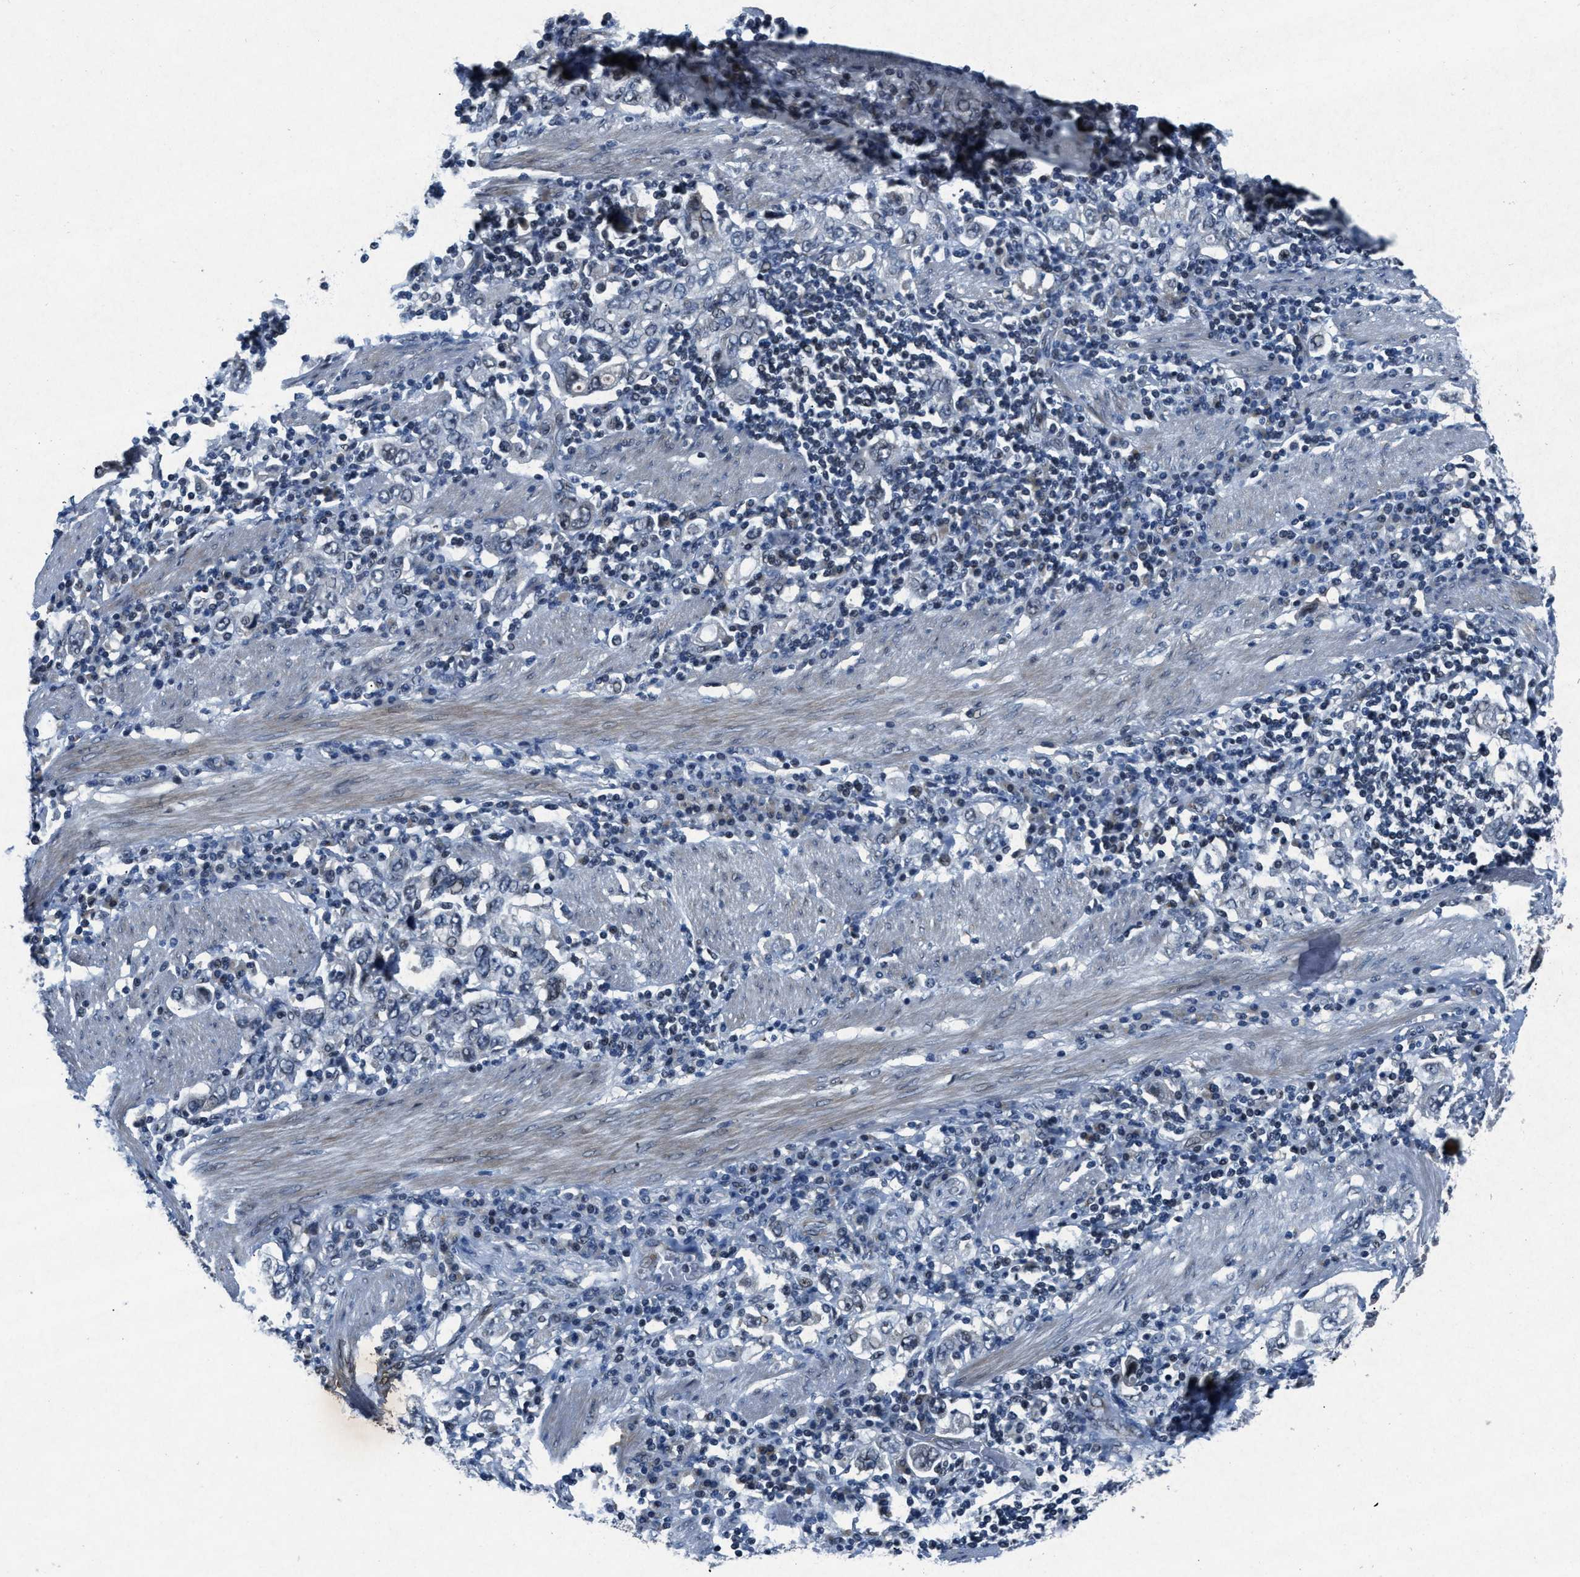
{"staining": {"intensity": "negative", "quantity": "none", "location": "none"}, "tissue": "stomach cancer", "cell_type": "Tumor cells", "image_type": "cancer", "snomed": [{"axis": "morphology", "description": "Adenocarcinoma, NOS"}, {"axis": "topography", "description": "Stomach, upper"}], "caption": "This is an immunohistochemistry histopathology image of human adenocarcinoma (stomach). There is no positivity in tumor cells.", "gene": "PHLDA1", "patient": {"sex": "male", "age": 62}}